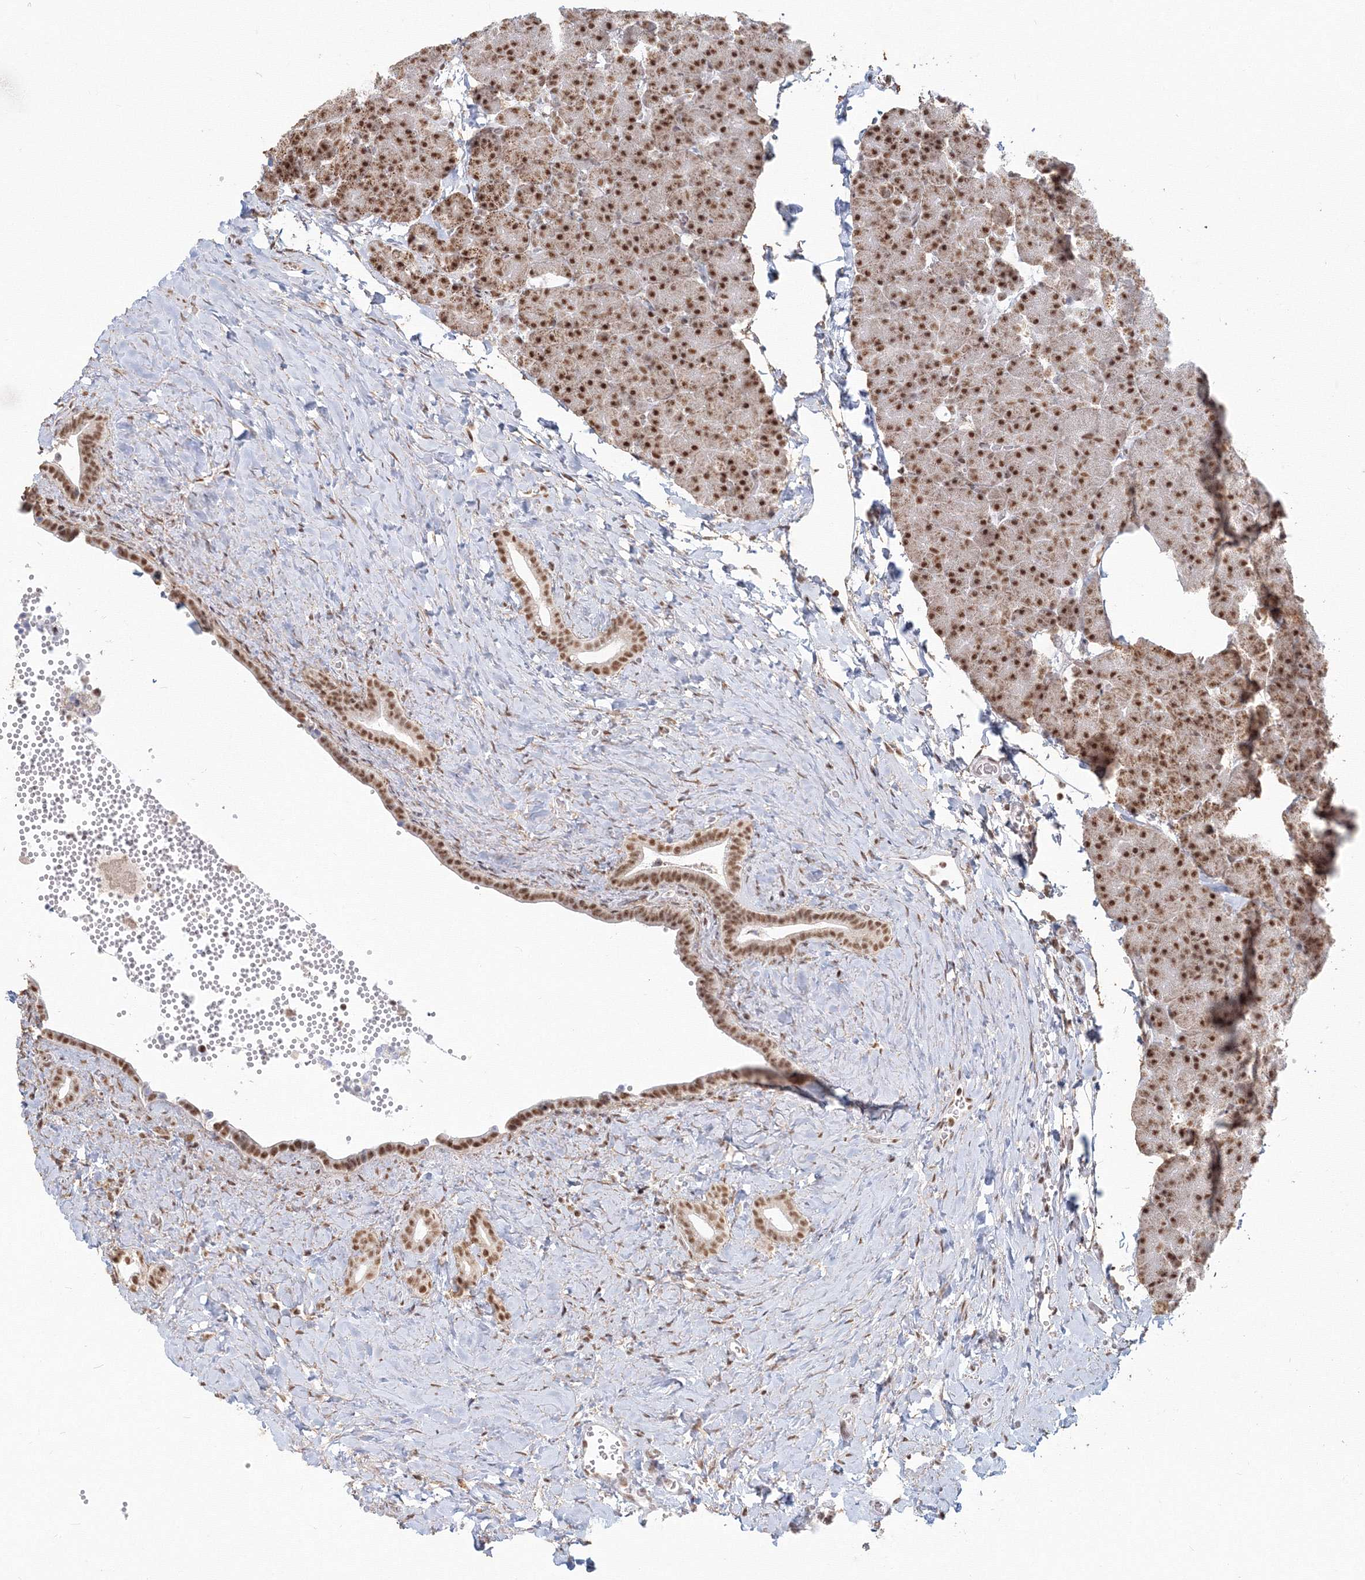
{"staining": {"intensity": "strong", "quantity": ">75%", "location": "nuclear"}, "tissue": "pancreas", "cell_type": "Exocrine glandular cells", "image_type": "normal", "snomed": [{"axis": "morphology", "description": "Normal tissue, NOS"}, {"axis": "morphology", "description": "Carcinoid, malignant, NOS"}, {"axis": "topography", "description": "Pancreas"}], "caption": "Immunohistochemistry (DAB) staining of normal human pancreas displays strong nuclear protein expression in about >75% of exocrine glandular cells.", "gene": "PPP4R2", "patient": {"sex": "female", "age": 35}}